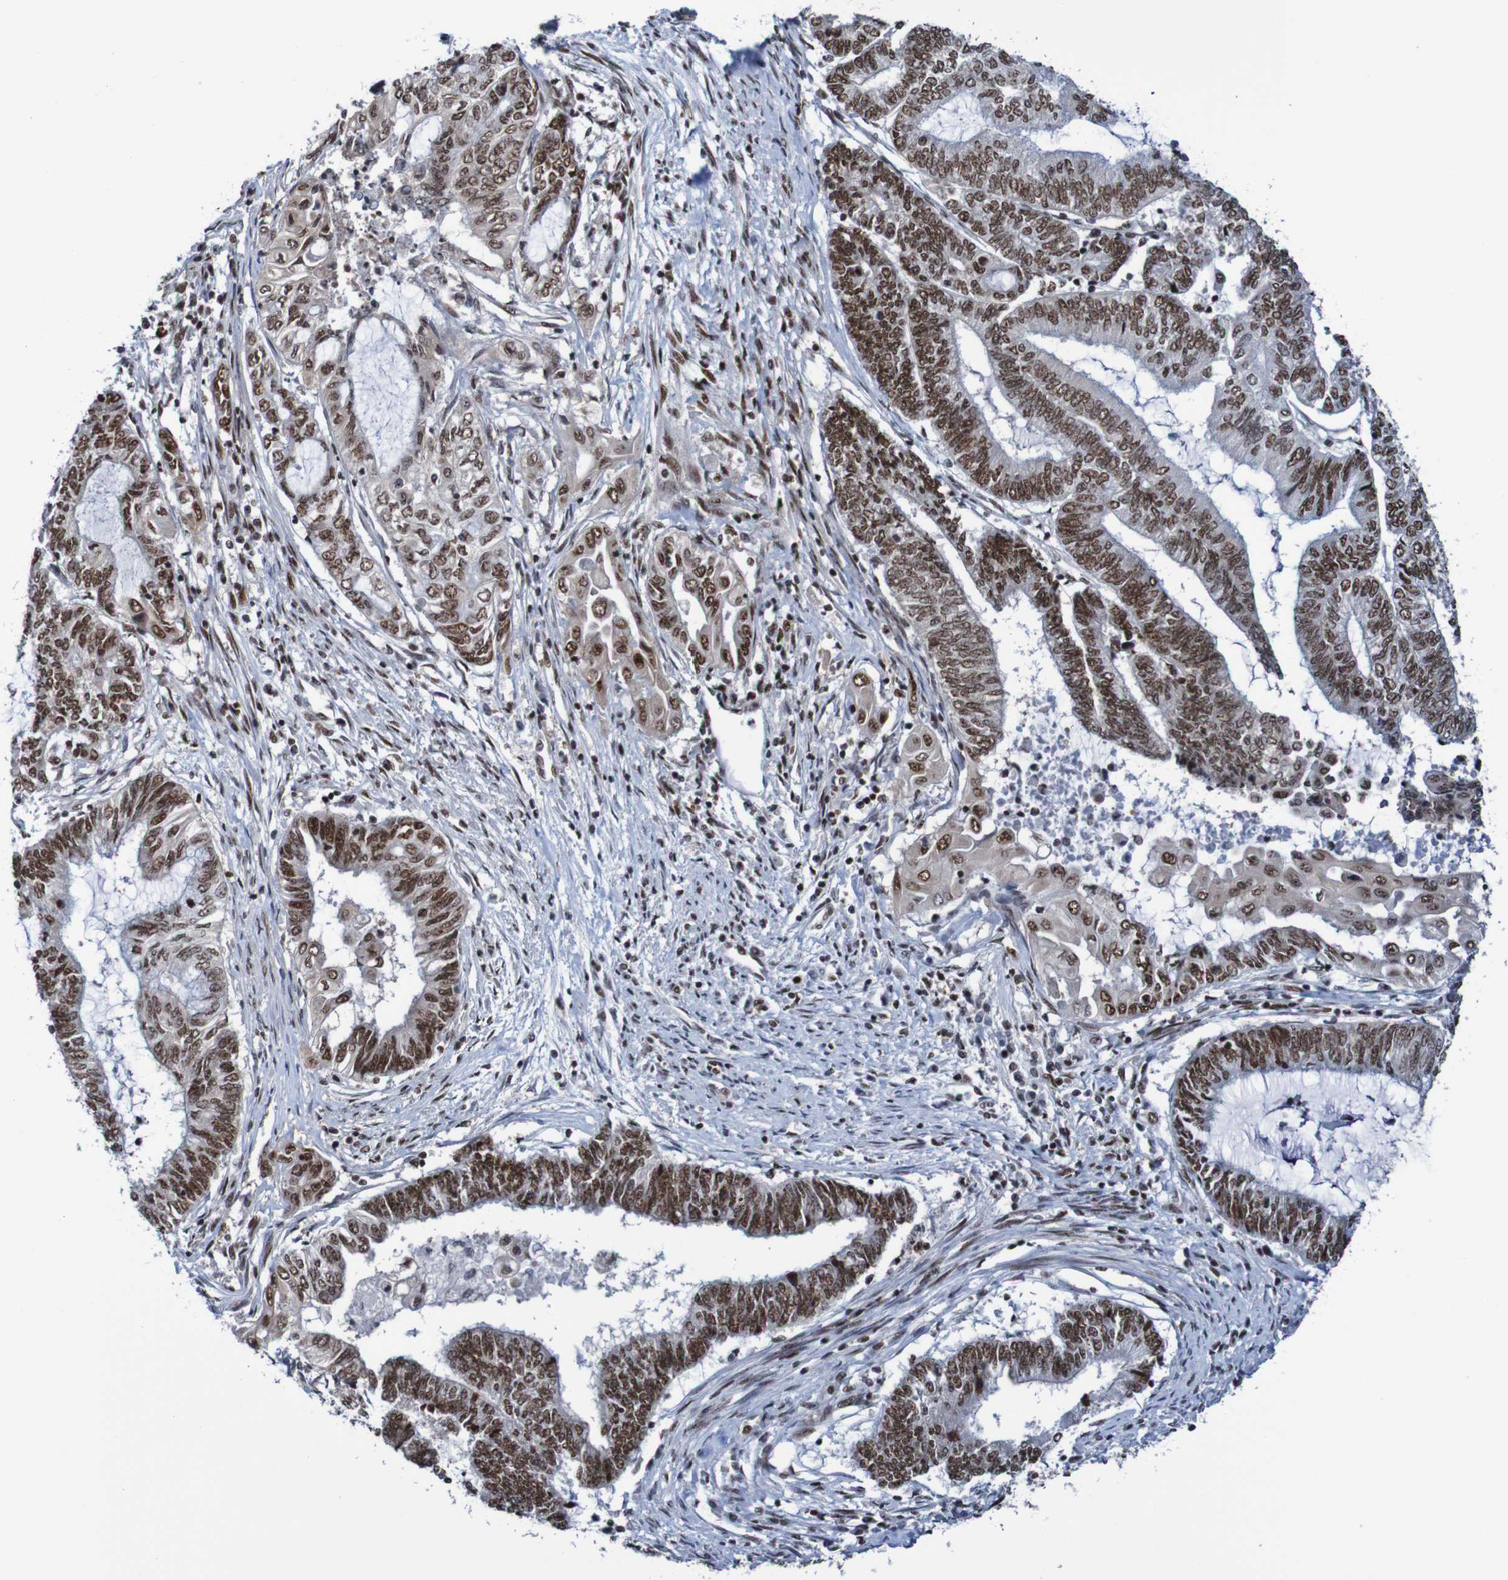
{"staining": {"intensity": "strong", "quantity": ">75%", "location": "nuclear"}, "tissue": "endometrial cancer", "cell_type": "Tumor cells", "image_type": "cancer", "snomed": [{"axis": "morphology", "description": "Adenocarcinoma, NOS"}, {"axis": "topography", "description": "Uterus"}, {"axis": "topography", "description": "Endometrium"}], "caption": "About >75% of tumor cells in human endometrial cancer (adenocarcinoma) exhibit strong nuclear protein positivity as visualized by brown immunohistochemical staining.", "gene": "CDC5L", "patient": {"sex": "female", "age": 70}}